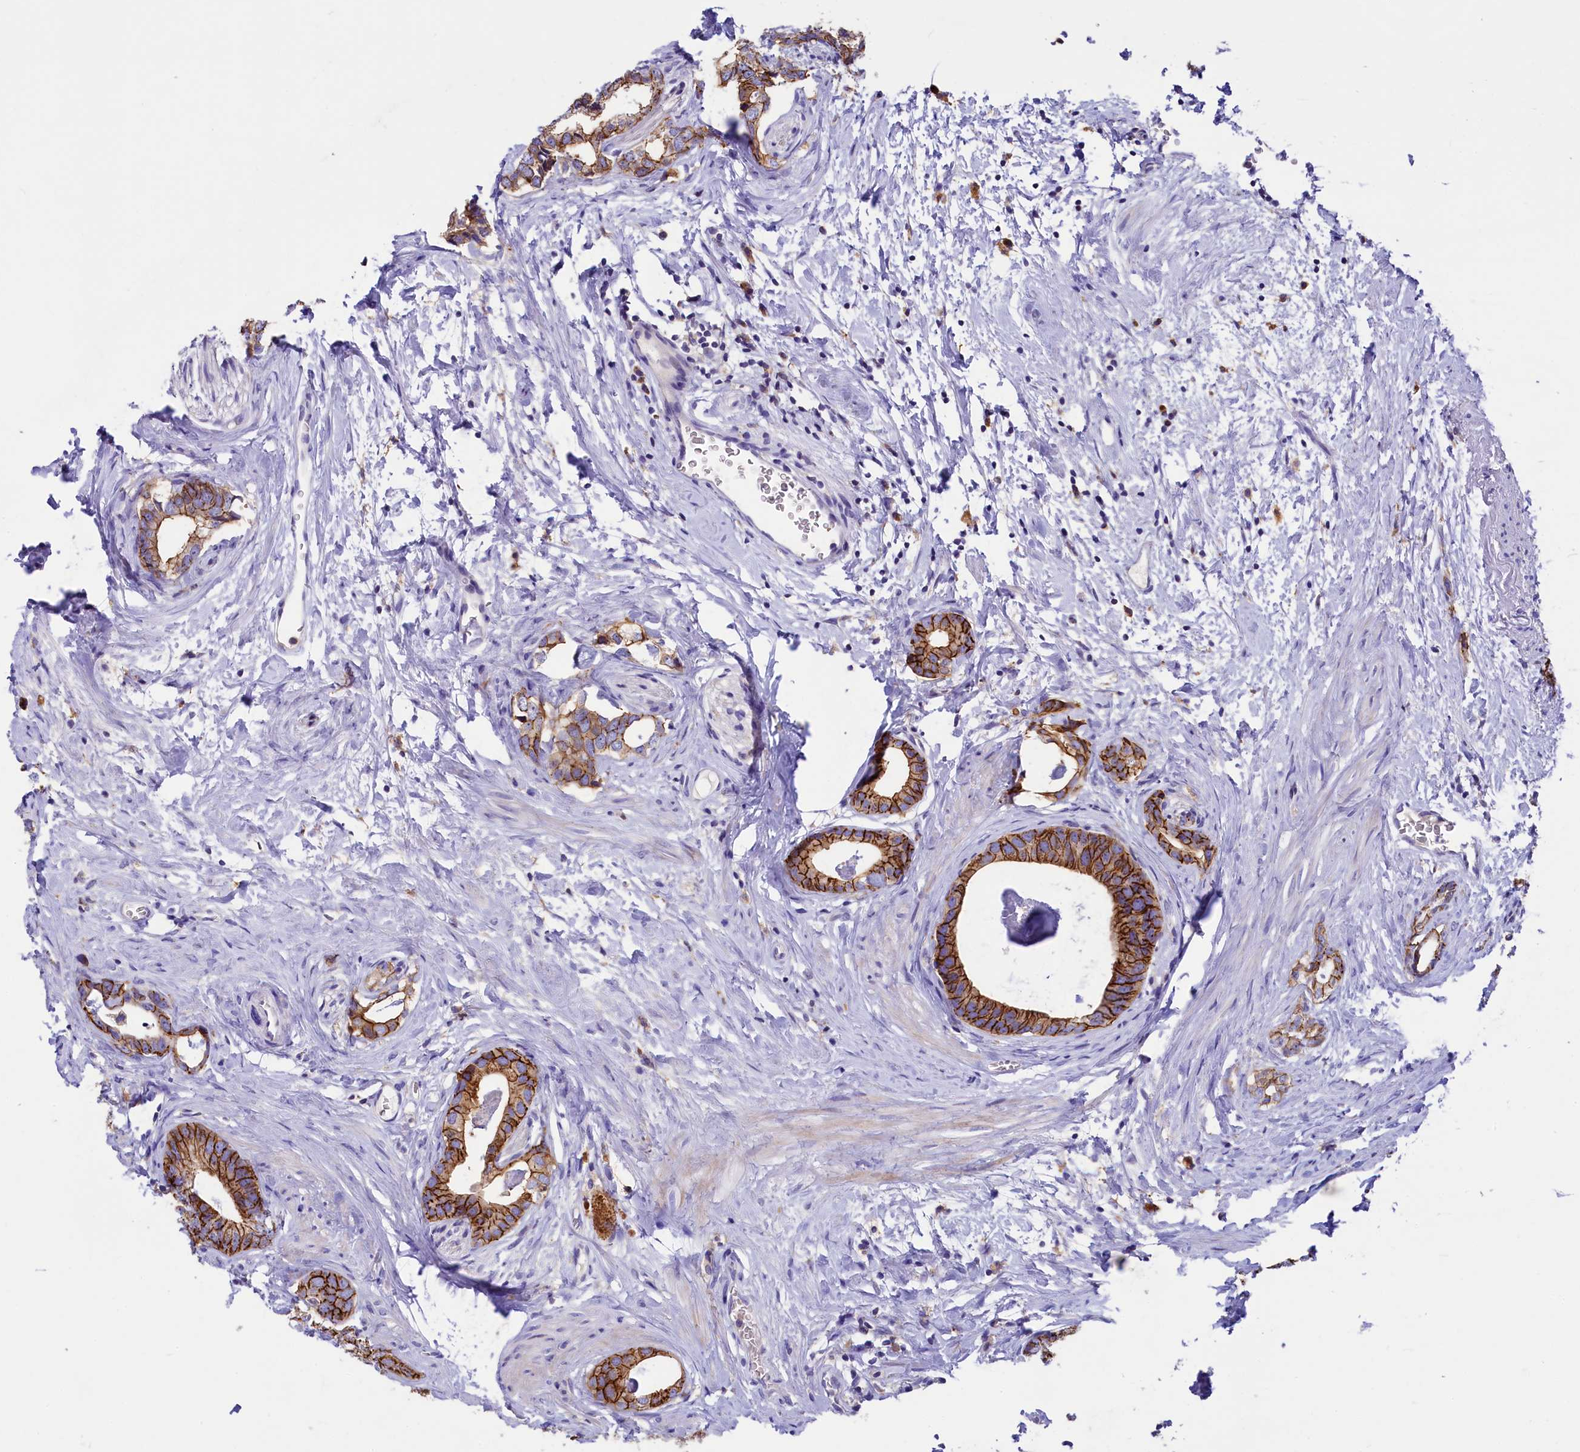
{"staining": {"intensity": "strong", "quantity": ">75%", "location": "cytoplasmic/membranous"}, "tissue": "prostate cancer", "cell_type": "Tumor cells", "image_type": "cancer", "snomed": [{"axis": "morphology", "description": "Adenocarcinoma, Low grade"}, {"axis": "topography", "description": "Prostate"}], "caption": "Immunohistochemistry staining of prostate adenocarcinoma (low-grade), which exhibits high levels of strong cytoplasmic/membranous positivity in about >75% of tumor cells indicating strong cytoplasmic/membranous protein expression. The staining was performed using DAB (brown) for protein detection and nuclei were counterstained in hematoxylin (blue).", "gene": "HPS6", "patient": {"sex": "male", "age": 63}}